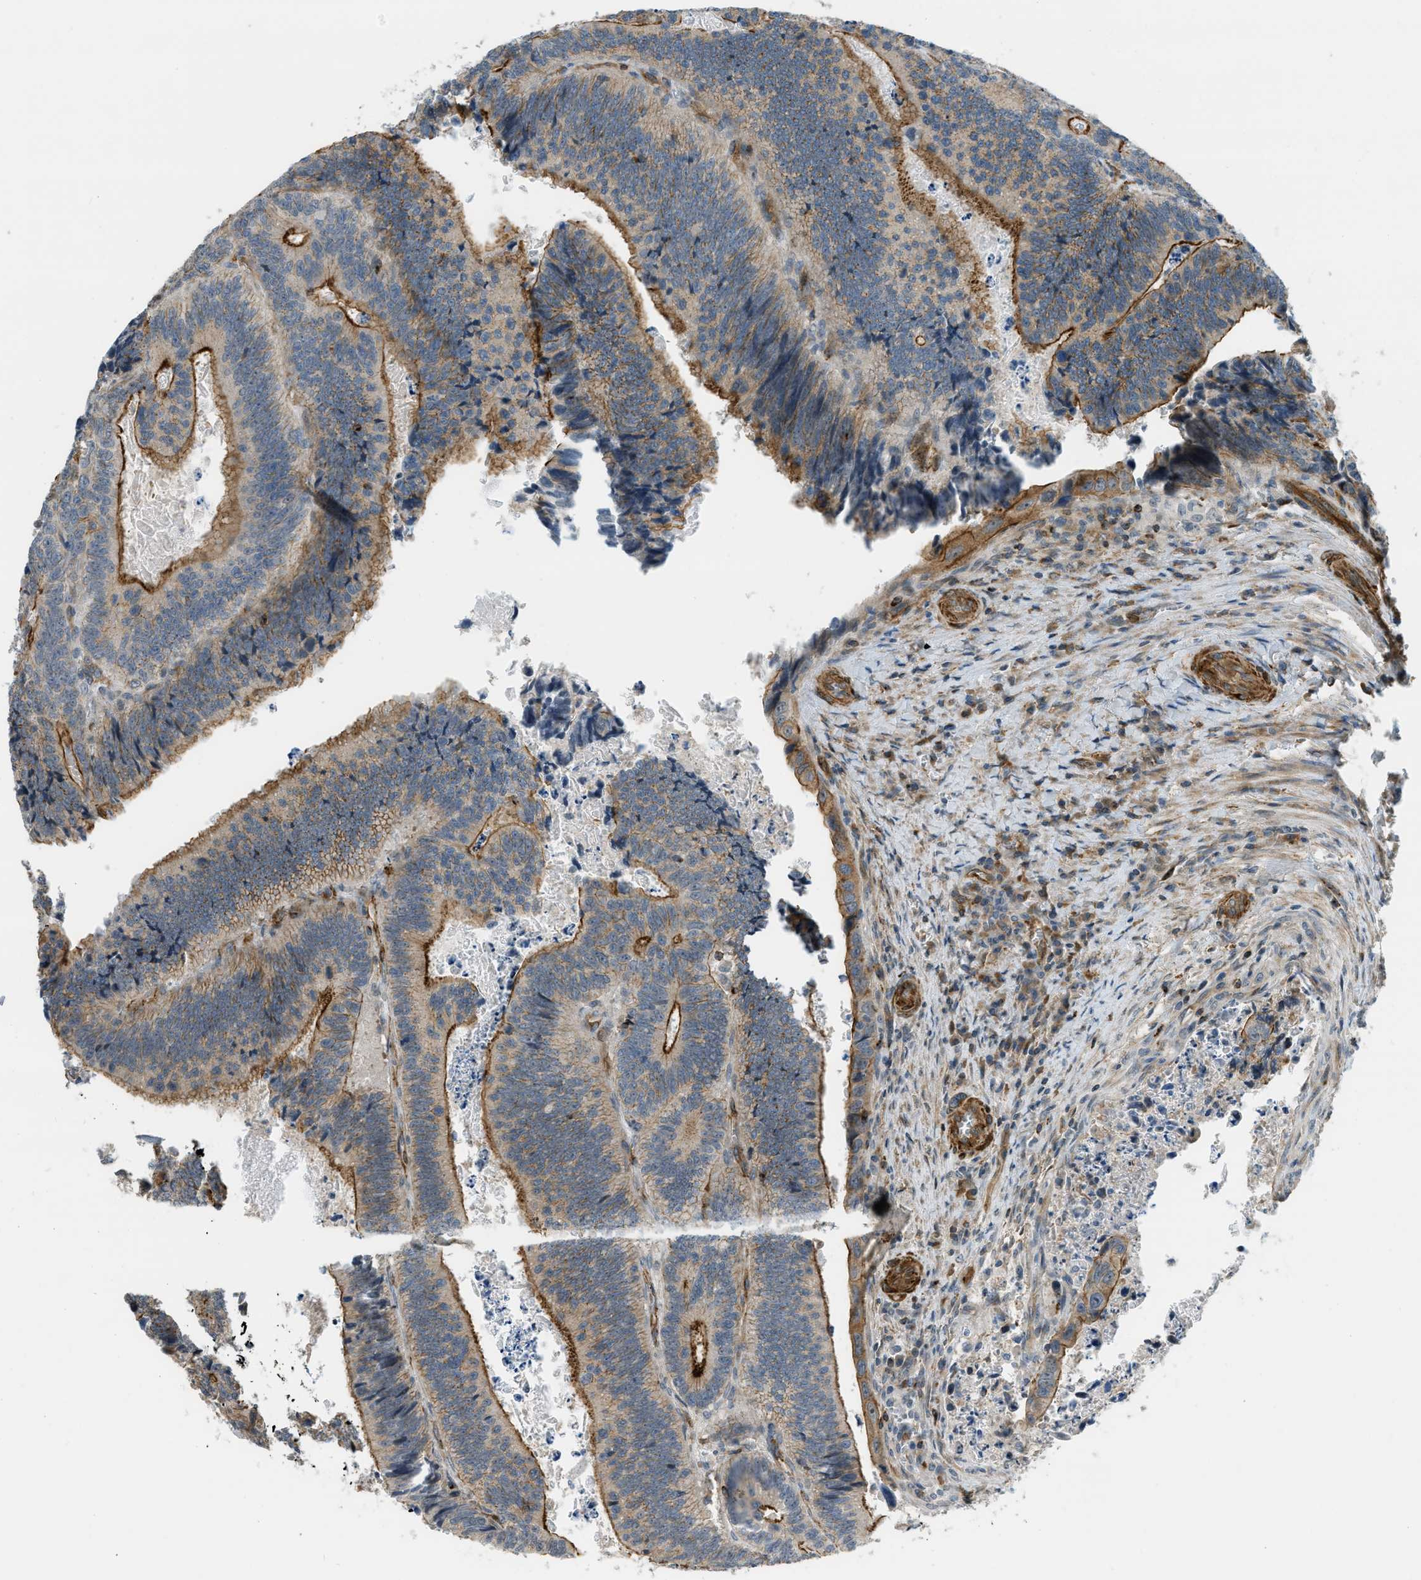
{"staining": {"intensity": "strong", "quantity": ">75%", "location": "cytoplasmic/membranous"}, "tissue": "colorectal cancer", "cell_type": "Tumor cells", "image_type": "cancer", "snomed": [{"axis": "morphology", "description": "Inflammation, NOS"}, {"axis": "morphology", "description": "Adenocarcinoma, NOS"}, {"axis": "topography", "description": "Colon"}], "caption": "Immunohistochemistry (IHC) photomicrograph of human colorectal adenocarcinoma stained for a protein (brown), which displays high levels of strong cytoplasmic/membranous expression in about >75% of tumor cells.", "gene": "KIAA1671", "patient": {"sex": "male", "age": 72}}